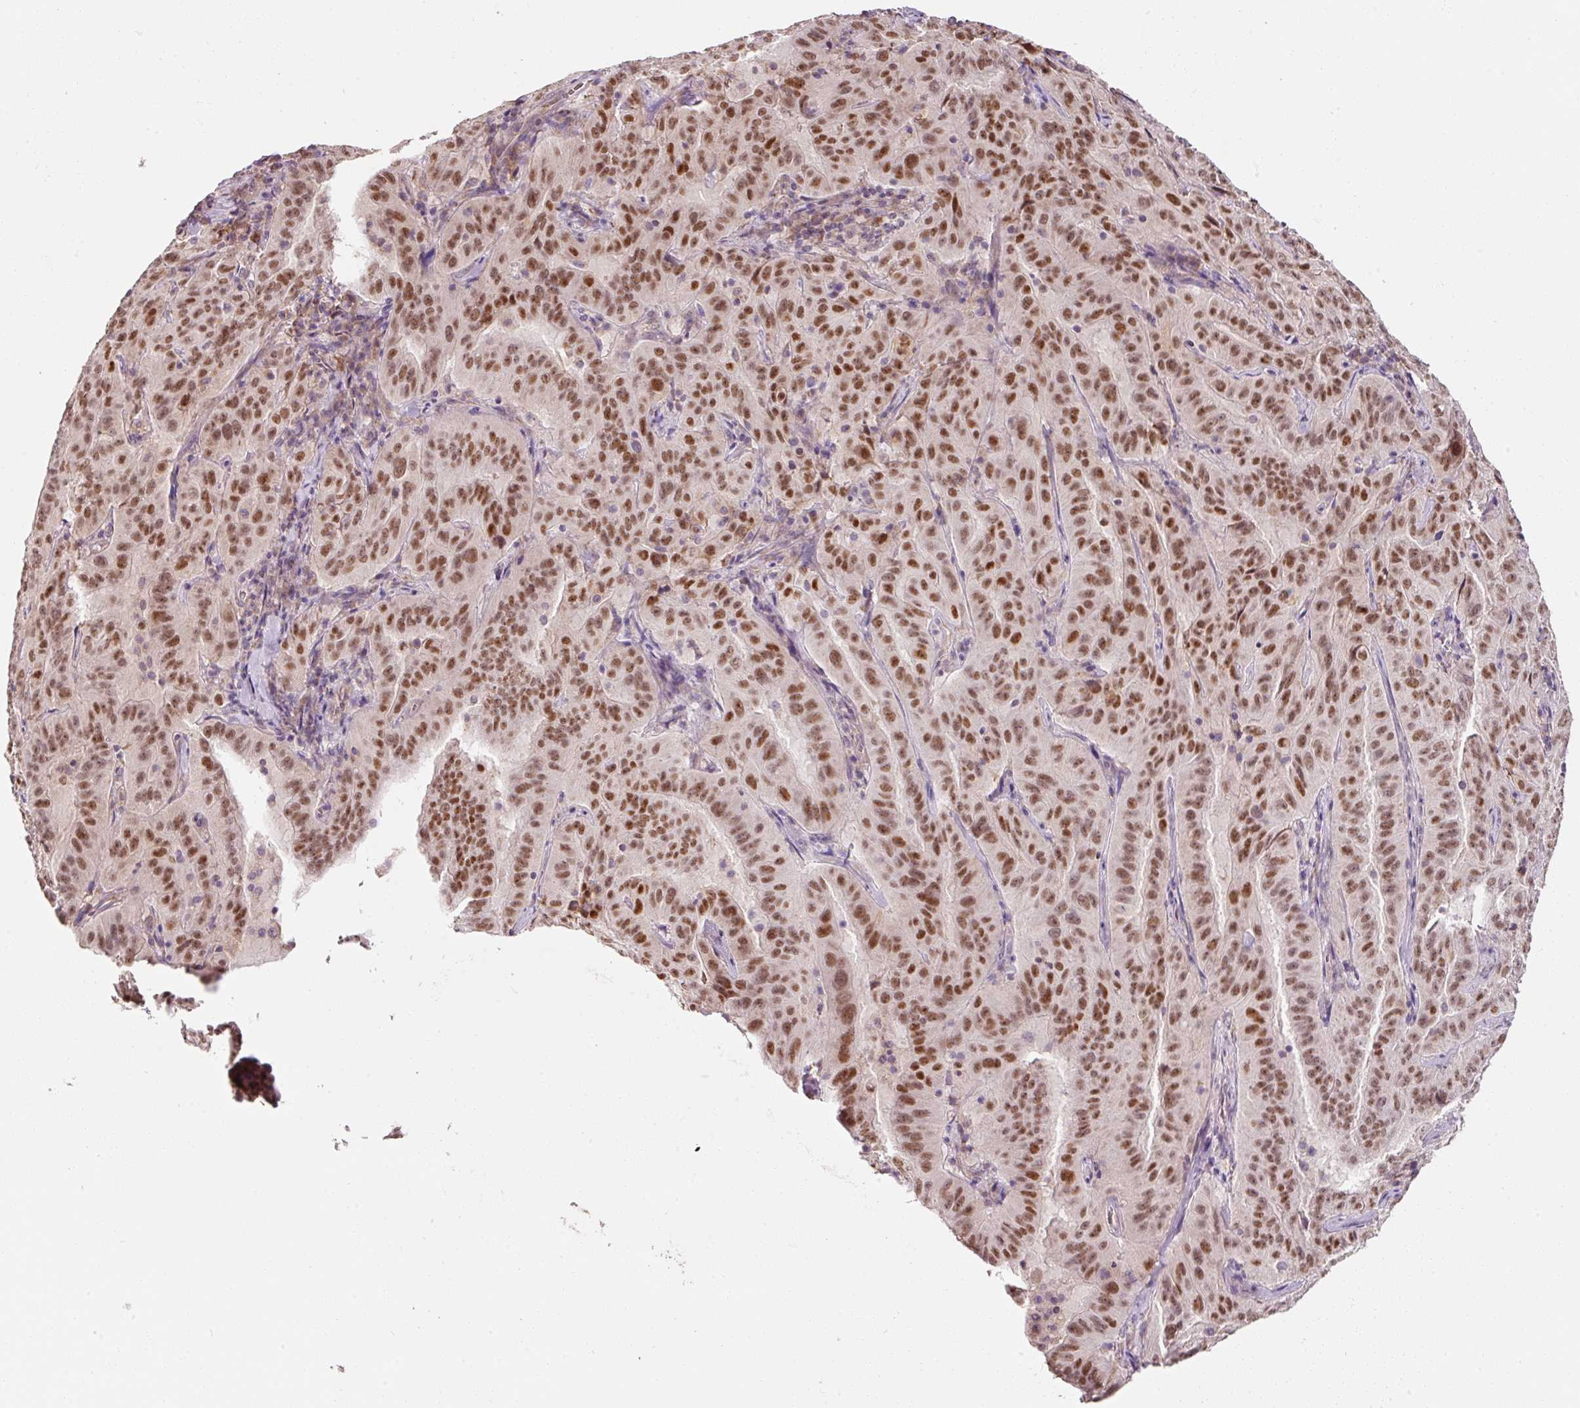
{"staining": {"intensity": "strong", "quantity": ">75%", "location": "cytoplasmic/membranous,nuclear"}, "tissue": "pancreatic cancer", "cell_type": "Tumor cells", "image_type": "cancer", "snomed": [{"axis": "morphology", "description": "Adenocarcinoma, NOS"}, {"axis": "topography", "description": "Pancreas"}], "caption": "DAB (3,3'-diaminobenzidine) immunohistochemical staining of pancreatic cancer (adenocarcinoma) reveals strong cytoplasmic/membranous and nuclear protein expression in approximately >75% of tumor cells. The protein is stained brown, and the nuclei are stained in blue (DAB (3,3'-diaminobenzidine) IHC with brightfield microscopy, high magnification).", "gene": "ZNF460", "patient": {"sex": "male", "age": 63}}